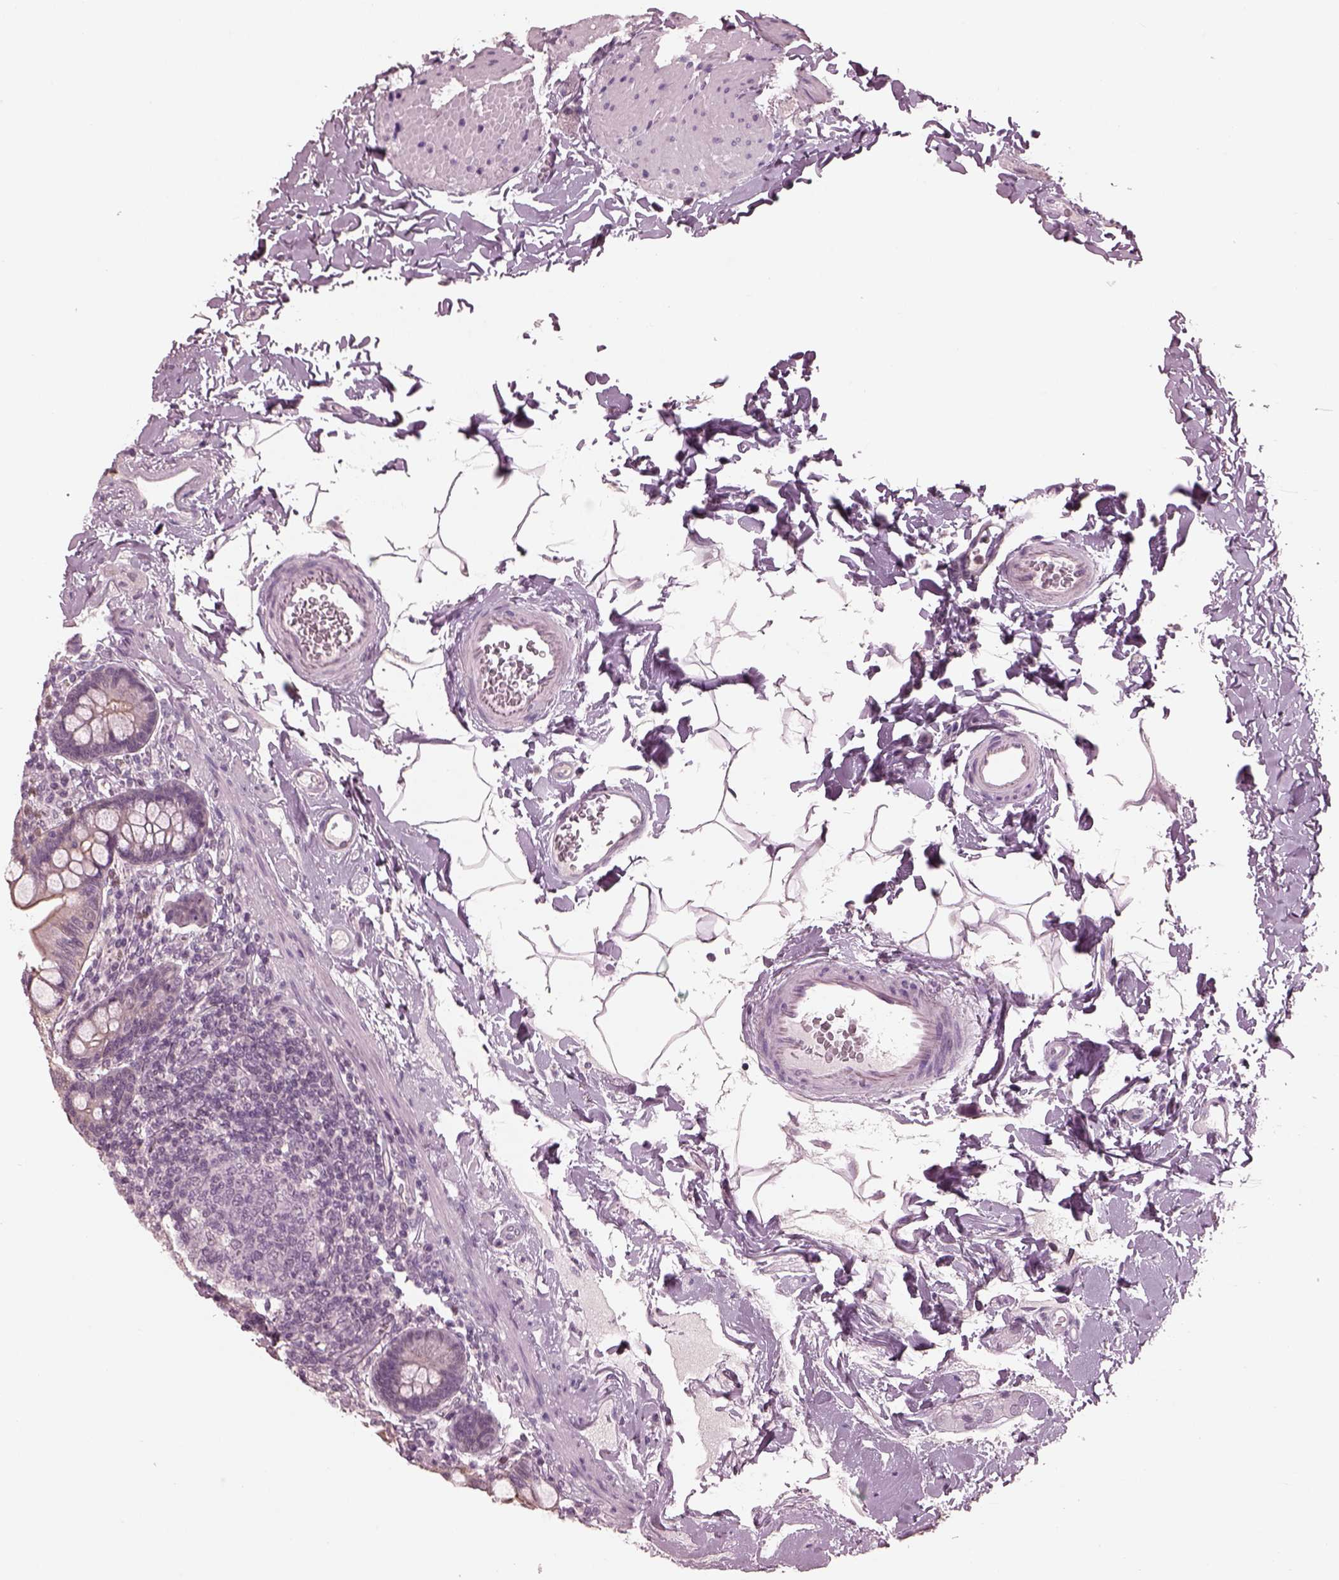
{"staining": {"intensity": "weak", "quantity": "<25%", "location": "cytoplasmic/membranous"}, "tissue": "small intestine", "cell_type": "Glandular cells", "image_type": "normal", "snomed": [{"axis": "morphology", "description": "Normal tissue, NOS"}, {"axis": "topography", "description": "Small intestine"}], "caption": "High power microscopy photomicrograph of an immunohistochemistry (IHC) image of benign small intestine, revealing no significant positivity in glandular cells.", "gene": "TSKS", "patient": {"sex": "female", "age": 56}}